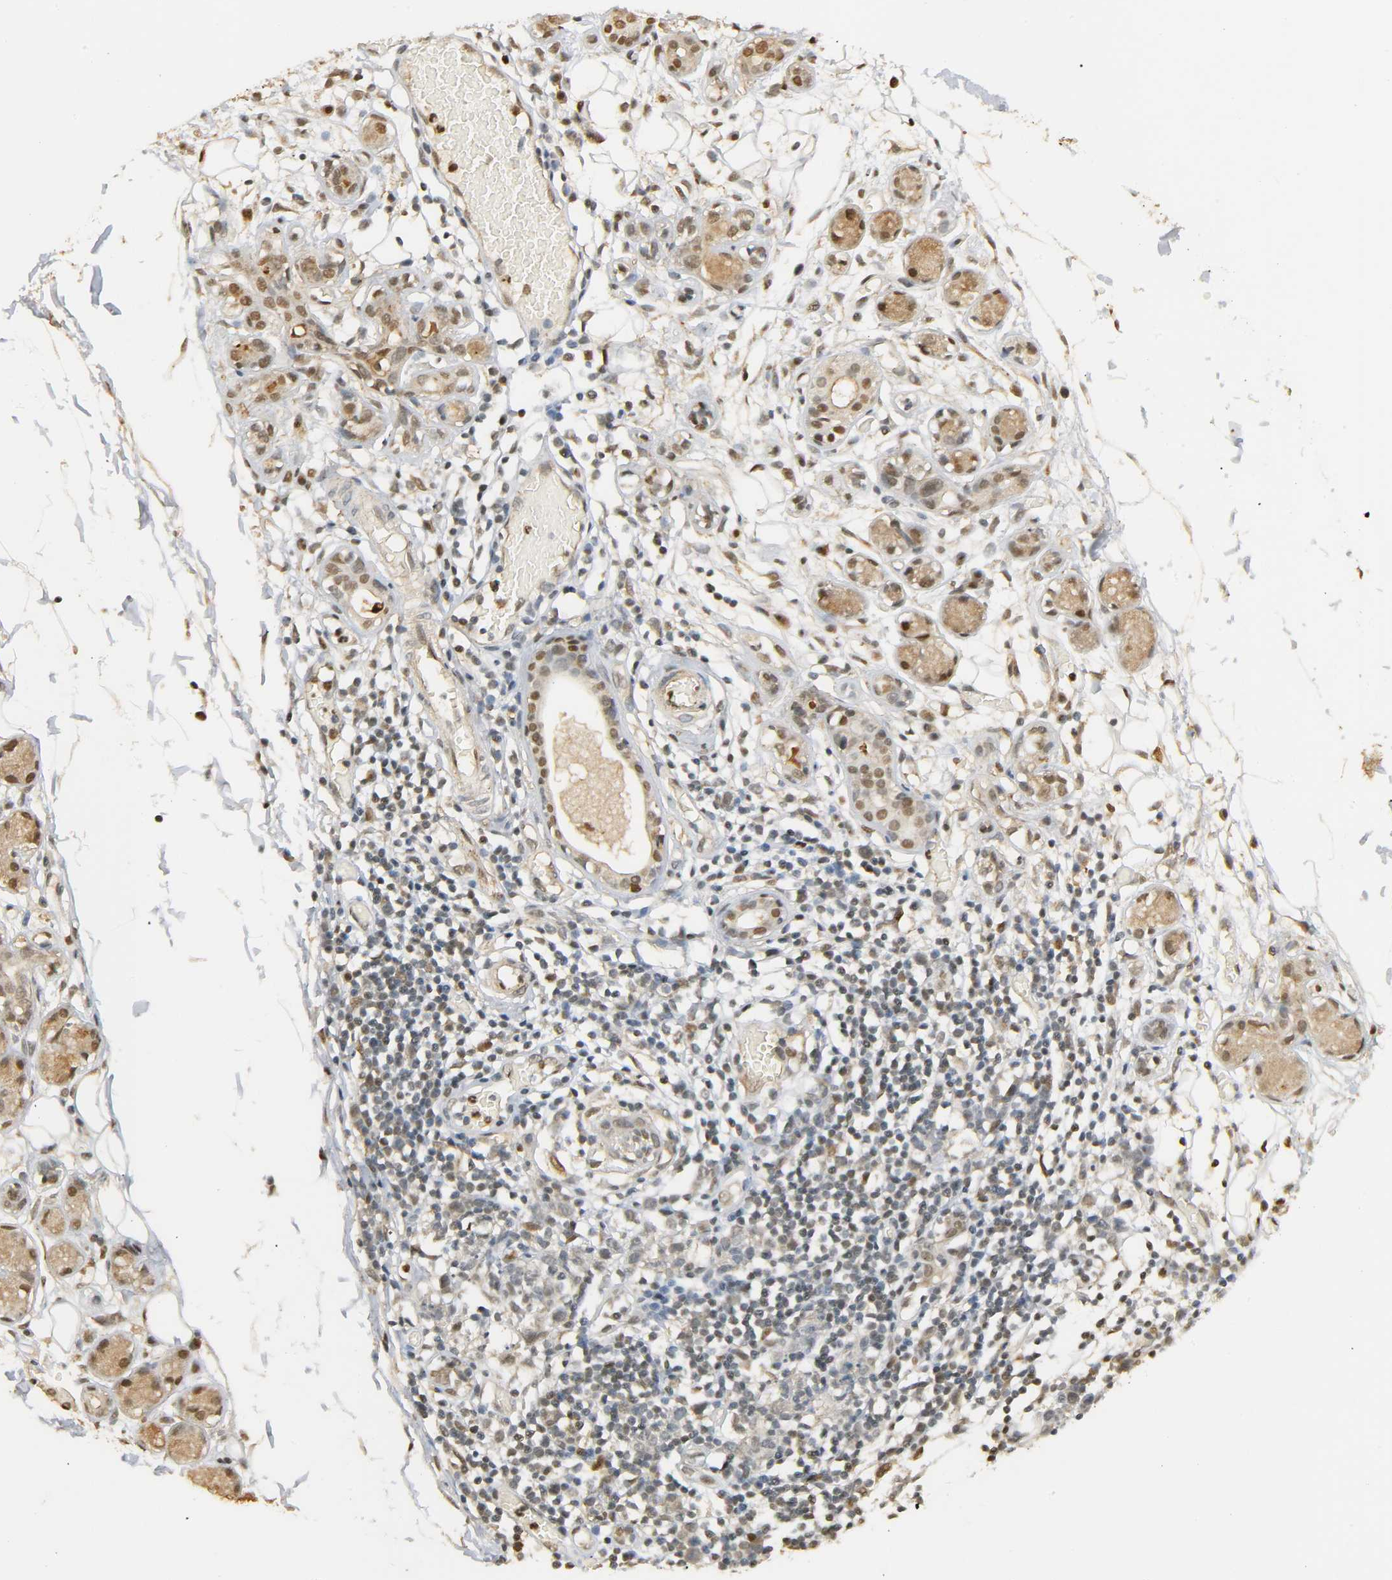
{"staining": {"intensity": "moderate", "quantity": ">75%", "location": "nuclear"}, "tissue": "adipose tissue", "cell_type": "Adipocytes", "image_type": "normal", "snomed": [{"axis": "morphology", "description": "Normal tissue, NOS"}, {"axis": "morphology", "description": "Inflammation, NOS"}, {"axis": "topography", "description": "Vascular tissue"}, {"axis": "topography", "description": "Salivary gland"}], "caption": "Approximately >75% of adipocytes in unremarkable adipose tissue show moderate nuclear protein expression as visualized by brown immunohistochemical staining.", "gene": "ZFPM2", "patient": {"sex": "female", "age": 75}}